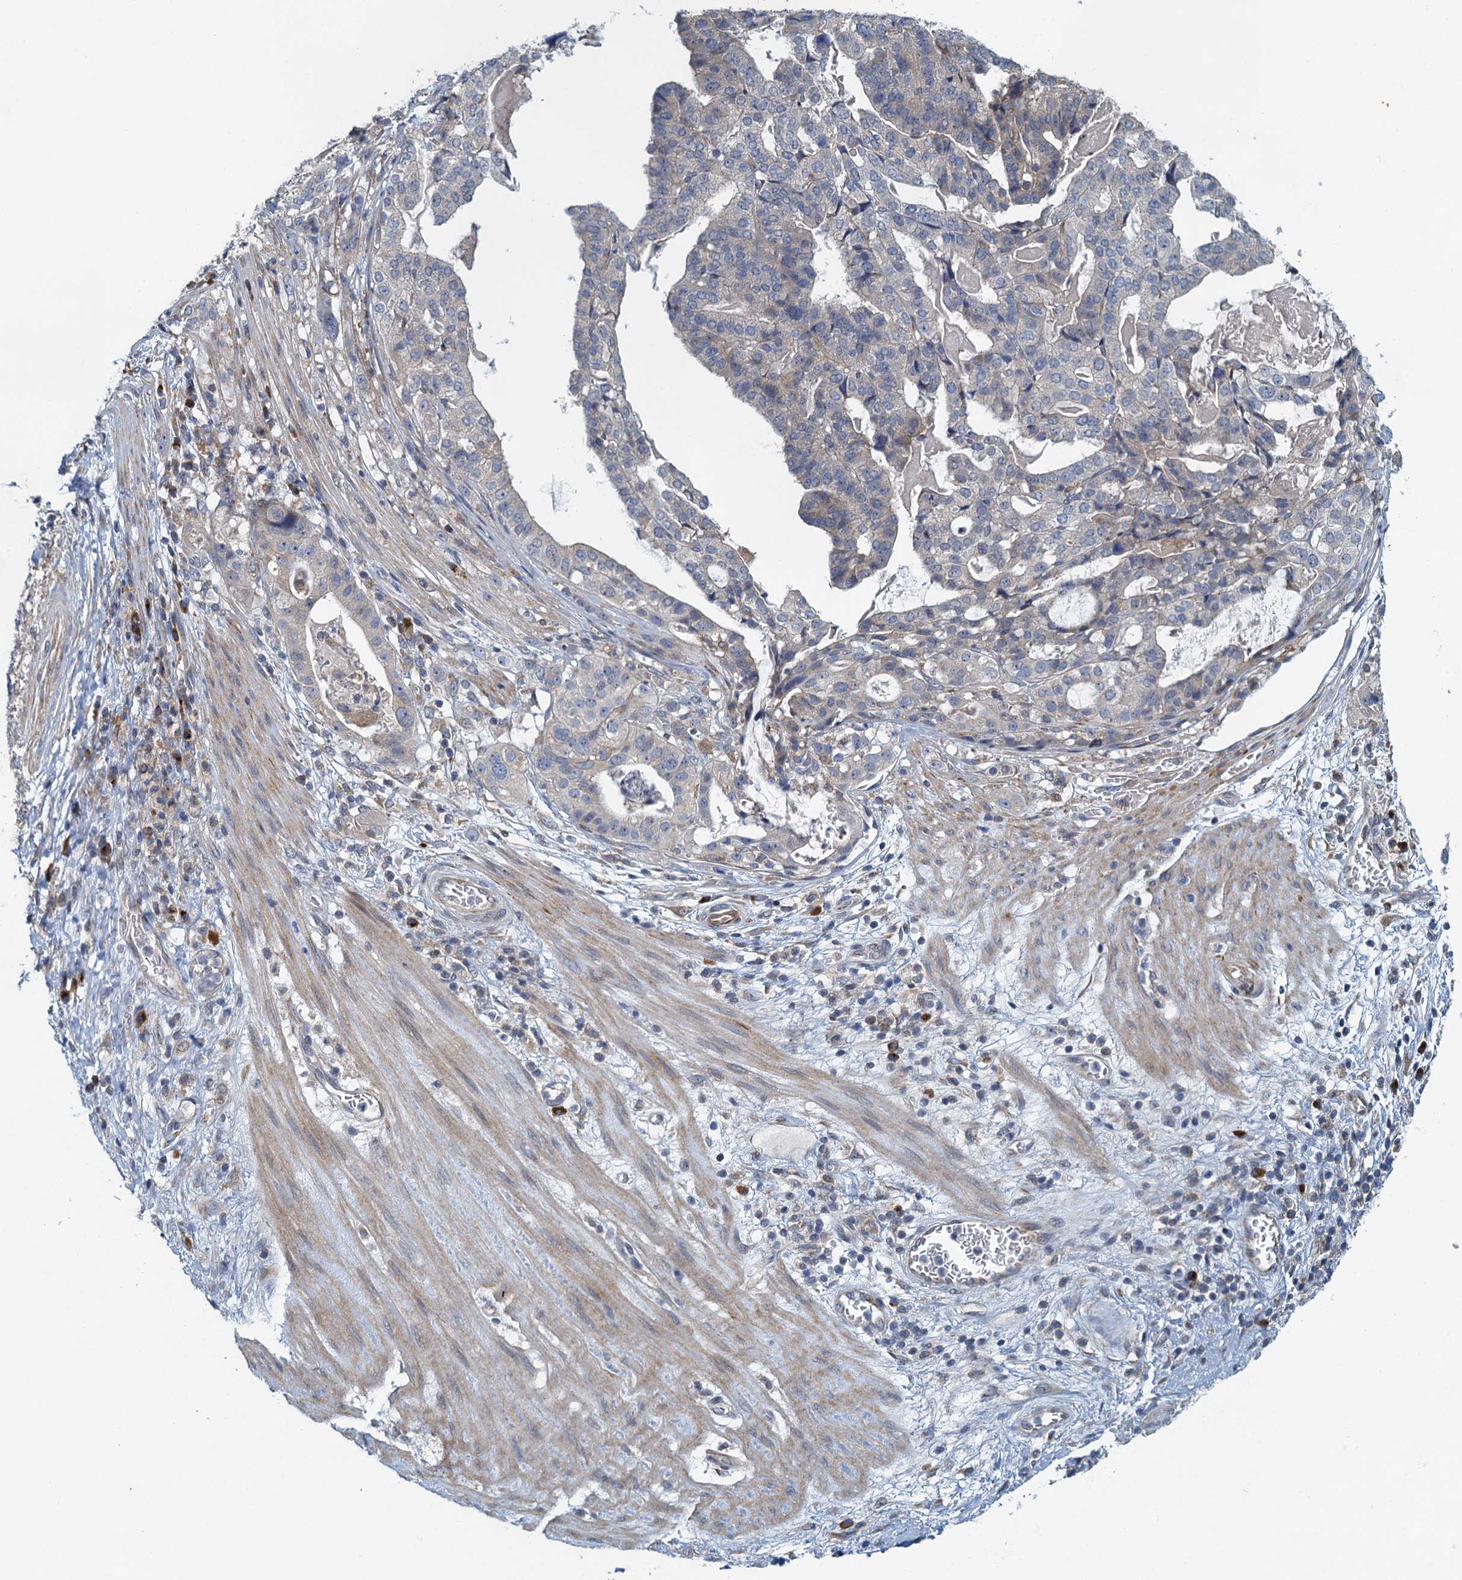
{"staining": {"intensity": "negative", "quantity": "none", "location": "none"}, "tissue": "stomach cancer", "cell_type": "Tumor cells", "image_type": "cancer", "snomed": [{"axis": "morphology", "description": "Adenocarcinoma, NOS"}, {"axis": "topography", "description": "Stomach"}], "caption": "This photomicrograph is of stomach cancer (adenocarcinoma) stained with IHC to label a protein in brown with the nuclei are counter-stained blue. There is no staining in tumor cells.", "gene": "ALG2", "patient": {"sex": "male", "age": 48}}